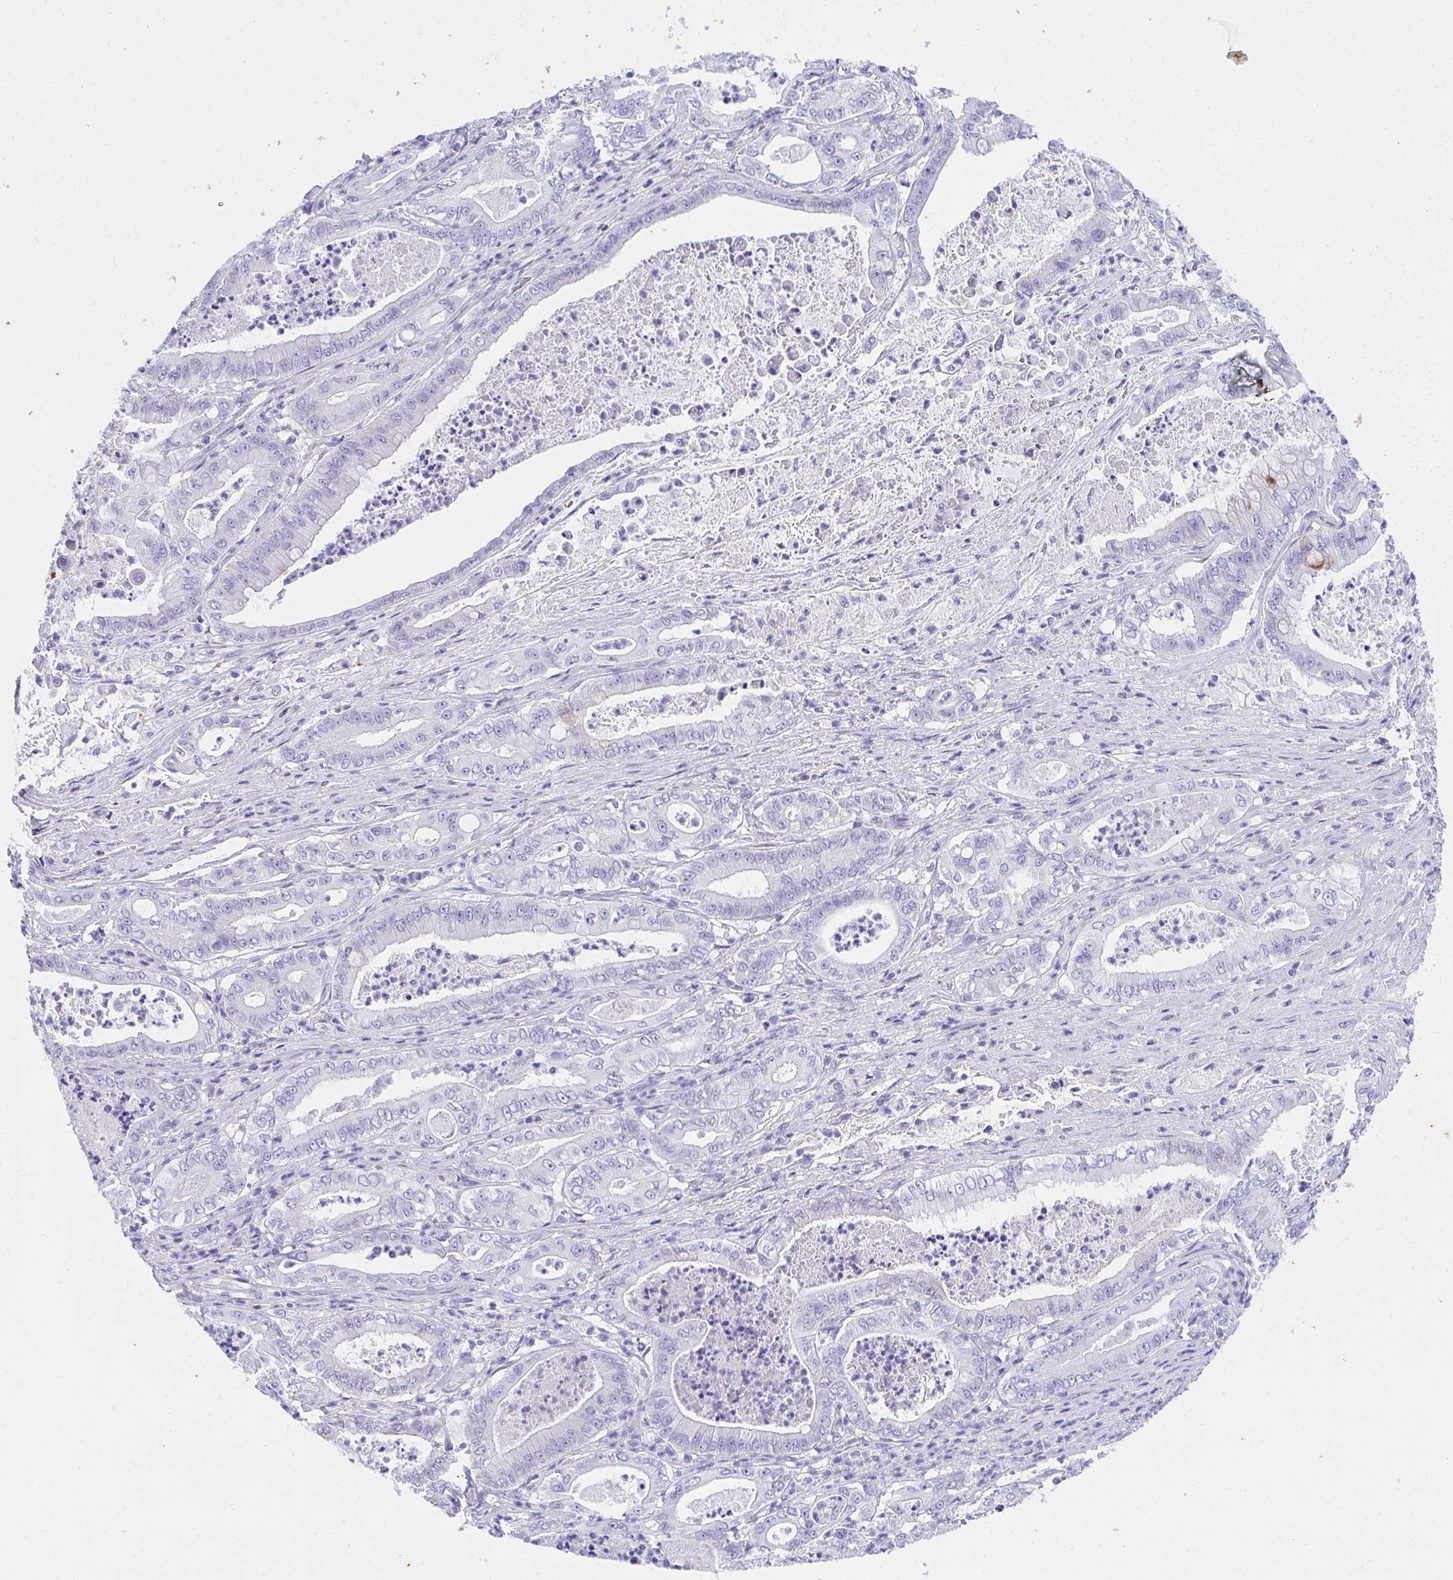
{"staining": {"intensity": "negative", "quantity": "none", "location": "none"}, "tissue": "pancreatic cancer", "cell_type": "Tumor cells", "image_type": "cancer", "snomed": [{"axis": "morphology", "description": "Adenocarcinoma, NOS"}, {"axis": "topography", "description": "Pancreas"}], "caption": "Tumor cells are negative for protein expression in human pancreatic cancer.", "gene": "KLK1", "patient": {"sex": "male", "age": 71}}